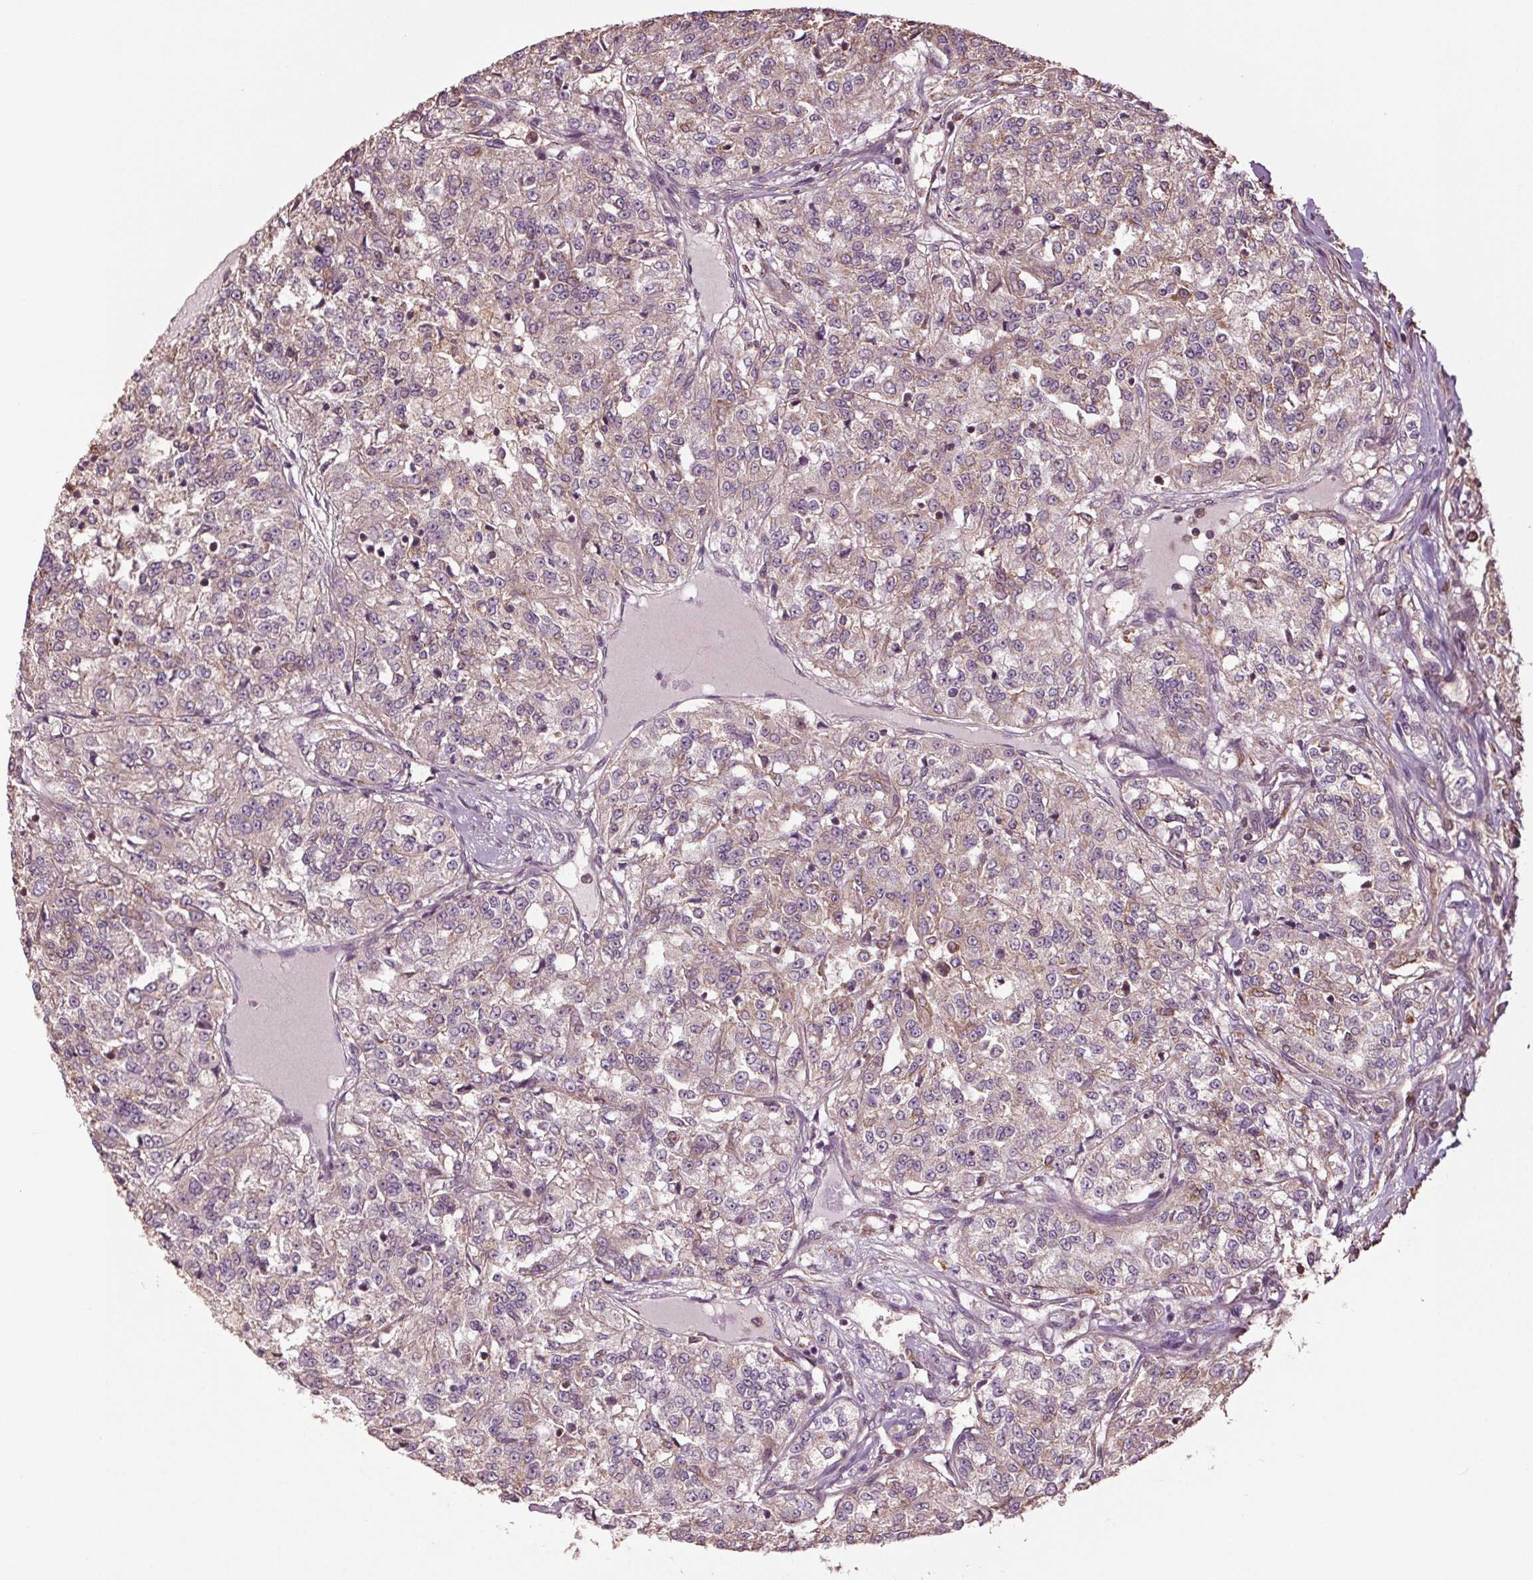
{"staining": {"intensity": "weak", "quantity": "<25%", "location": "cytoplasmic/membranous"}, "tissue": "renal cancer", "cell_type": "Tumor cells", "image_type": "cancer", "snomed": [{"axis": "morphology", "description": "Adenocarcinoma, NOS"}, {"axis": "topography", "description": "Kidney"}], "caption": "This is an IHC image of human renal cancer (adenocarcinoma). There is no staining in tumor cells.", "gene": "RNPEP", "patient": {"sex": "female", "age": 63}}